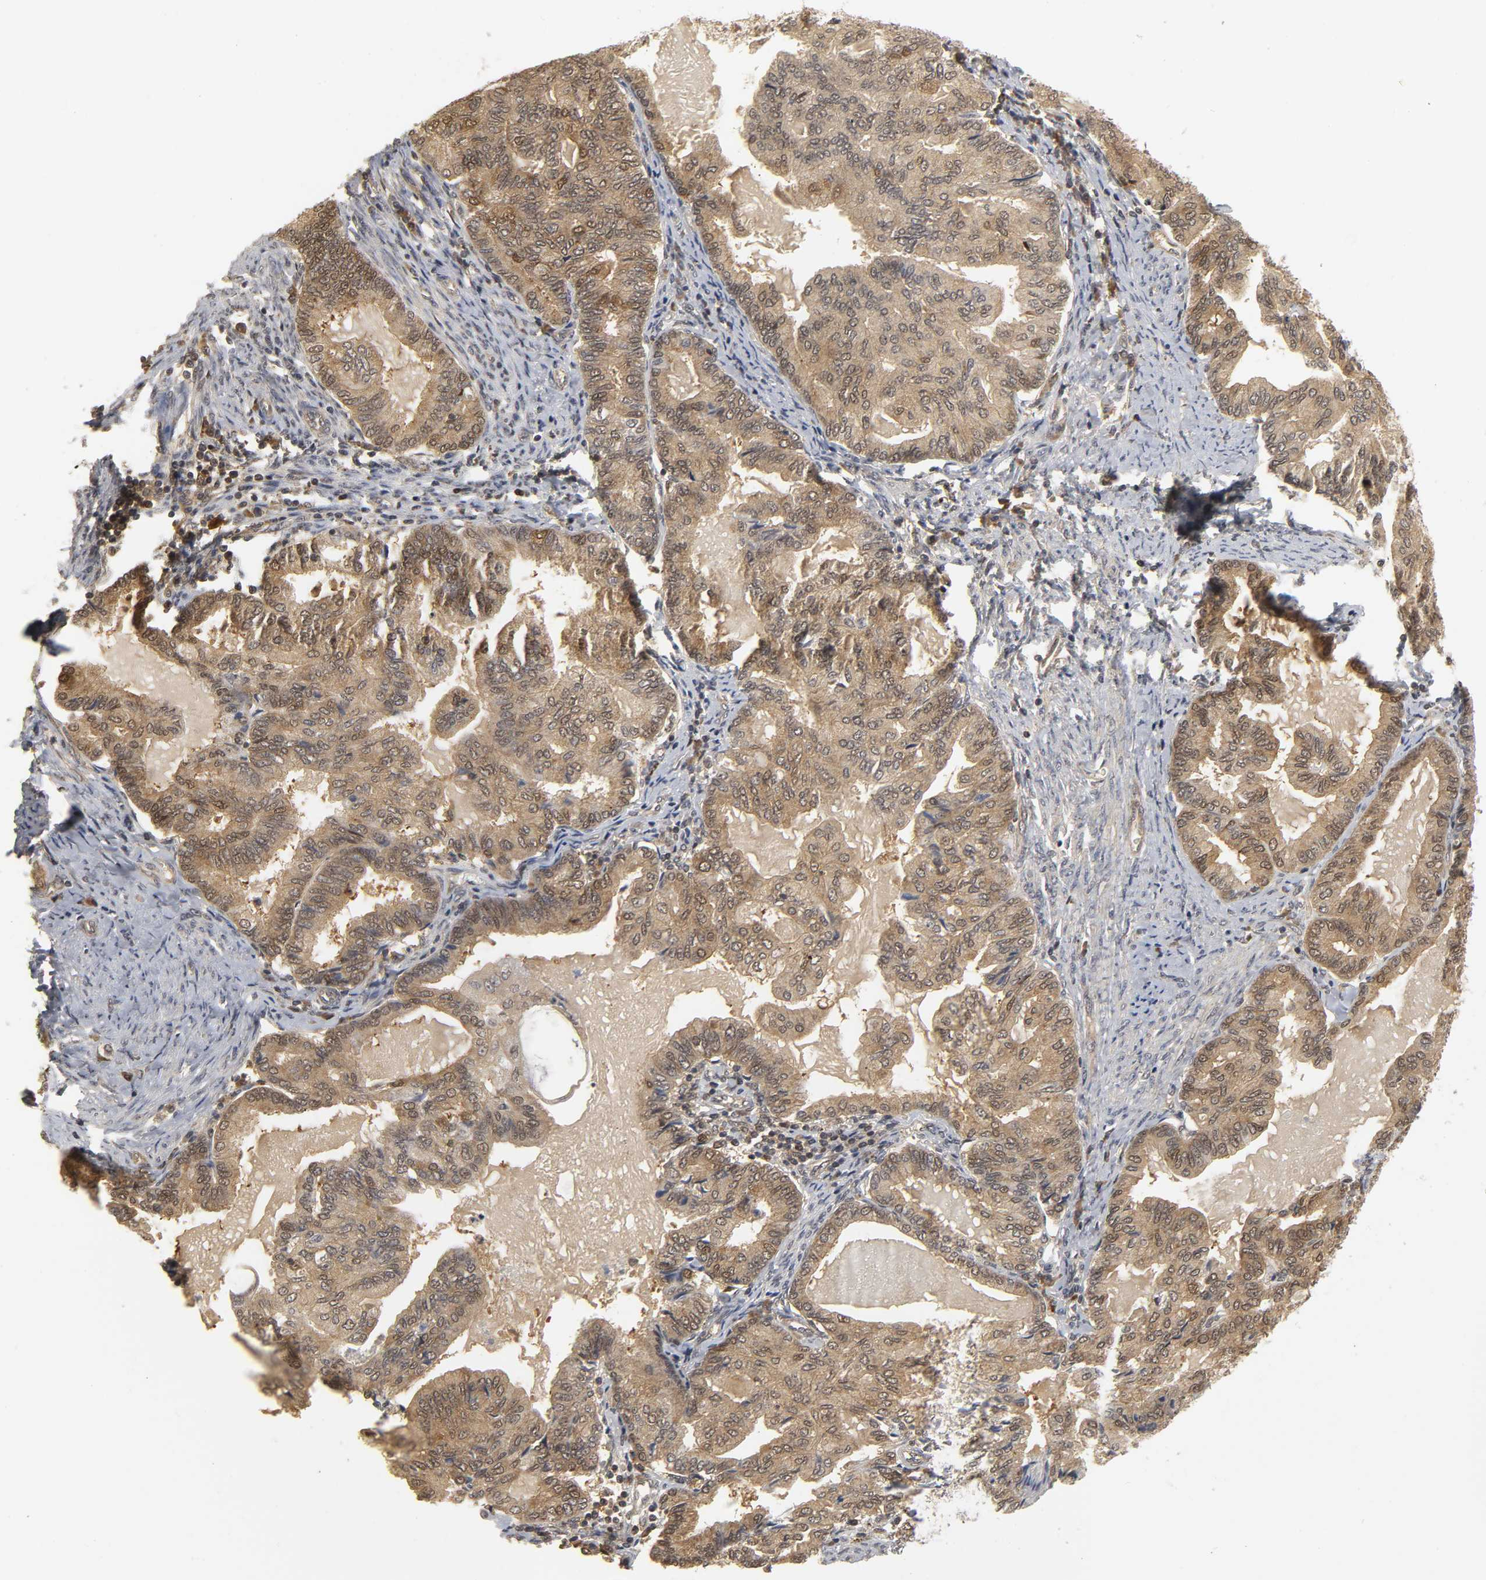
{"staining": {"intensity": "moderate", "quantity": ">75%", "location": "cytoplasmic/membranous,nuclear"}, "tissue": "endometrial cancer", "cell_type": "Tumor cells", "image_type": "cancer", "snomed": [{"axis": "morphology", "description": "Adenocarcinoma, NOS"}, {"axis": "topography", "description": "Endometrium"}], "caption": "Adenocarcinoma (endometrial) stained for a protein displays moderate cytoplasmic/membranous and nuclear positivity in tumor cells.", "gene": "PARK7", "patient": {"sex": "female", "age": 86}}